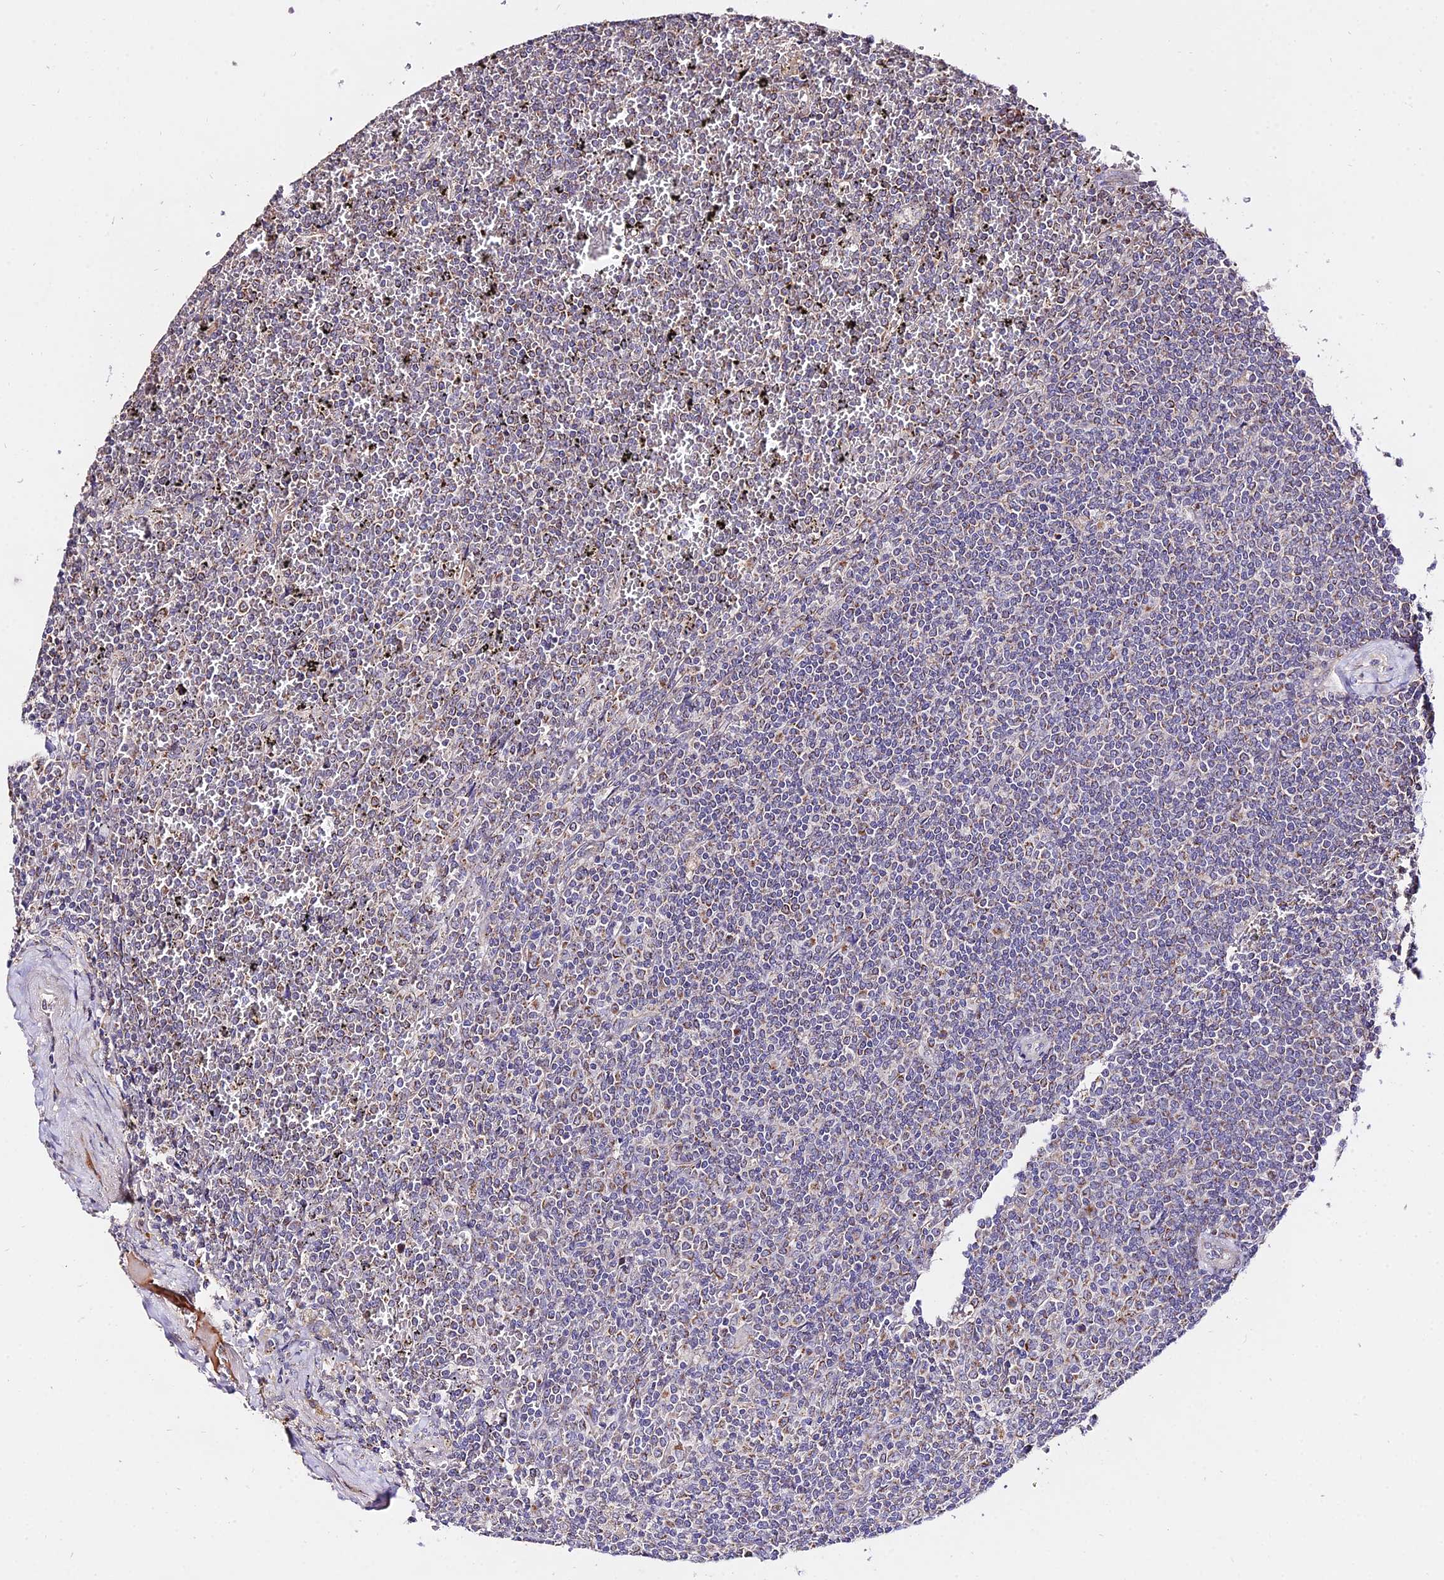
{"staining": {"intensity": "negative", "quantity": "none", "location": "none"}, "tissue": "lymphoma", "cell_type": "Tumor cells", "image_type": "cancer", "snomed": [{"axis": "morphology", "description": "Malignant lymphoma, non-Hodgkin's type, Low grade"}, {"axis": "topography", "description": "Spleen"}], "caption": "Tumor cells are negative for protein expression in human lymphoma.", "gene": "WDR5B", "patient": {"sex": "female", "age": 19}}